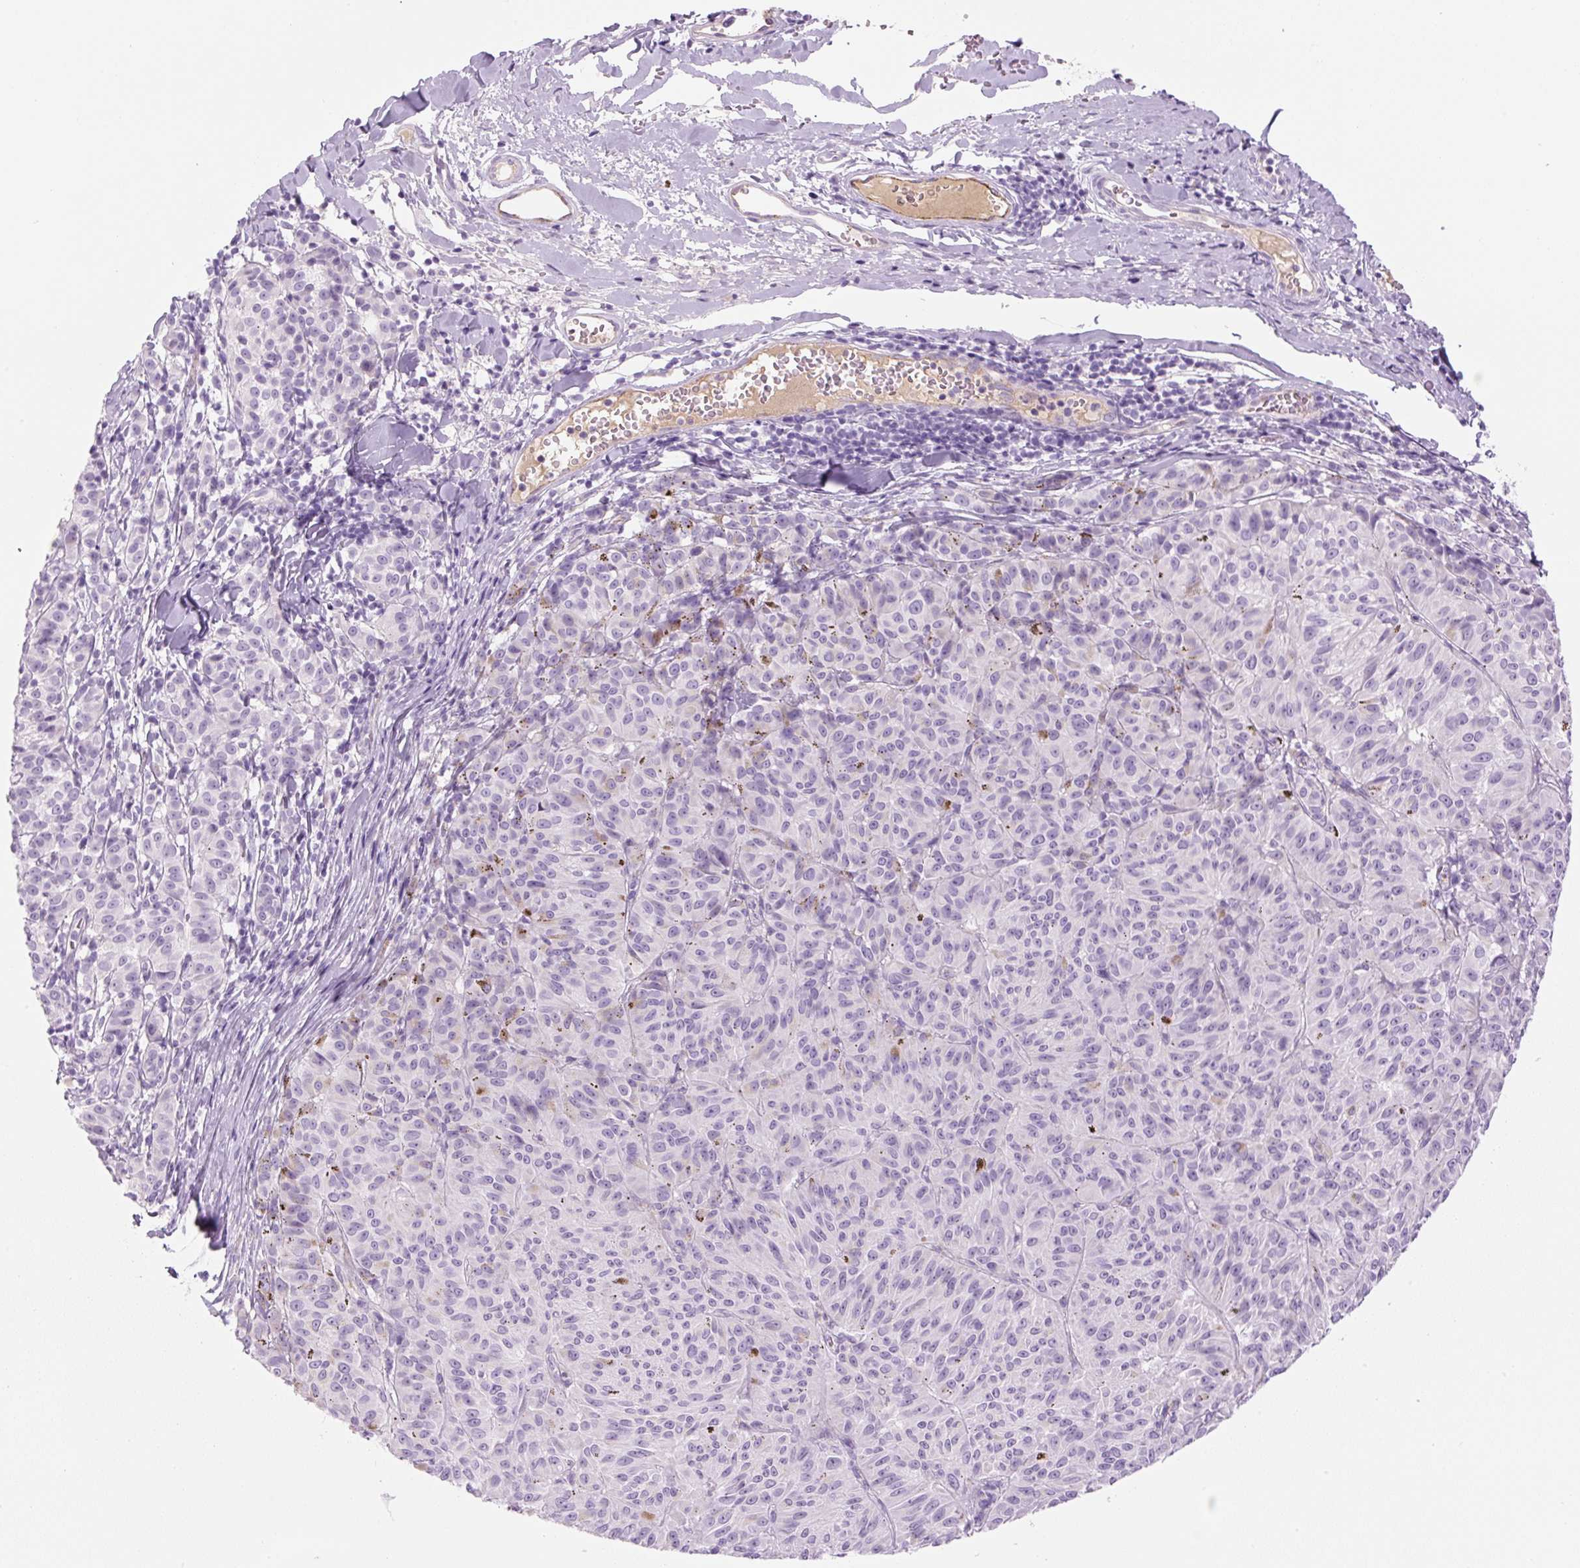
{"staining": {"intensity": "negative", "quantity": "none", "location": "none"}, "tissue": "melanoma", "cell_type": "Tumor cells", "image_type": "cancer", "snomed": [{"axis": "morphology", "description": "Malignant melanoma, NOS"}, {"axis": "topography", "description": "Skin"}], "caption": "IHC of human melanoma demonstrates no expression in tumor cells.", "gene": "RSPO4", "patient": {"sex": "female", "age": 72}}